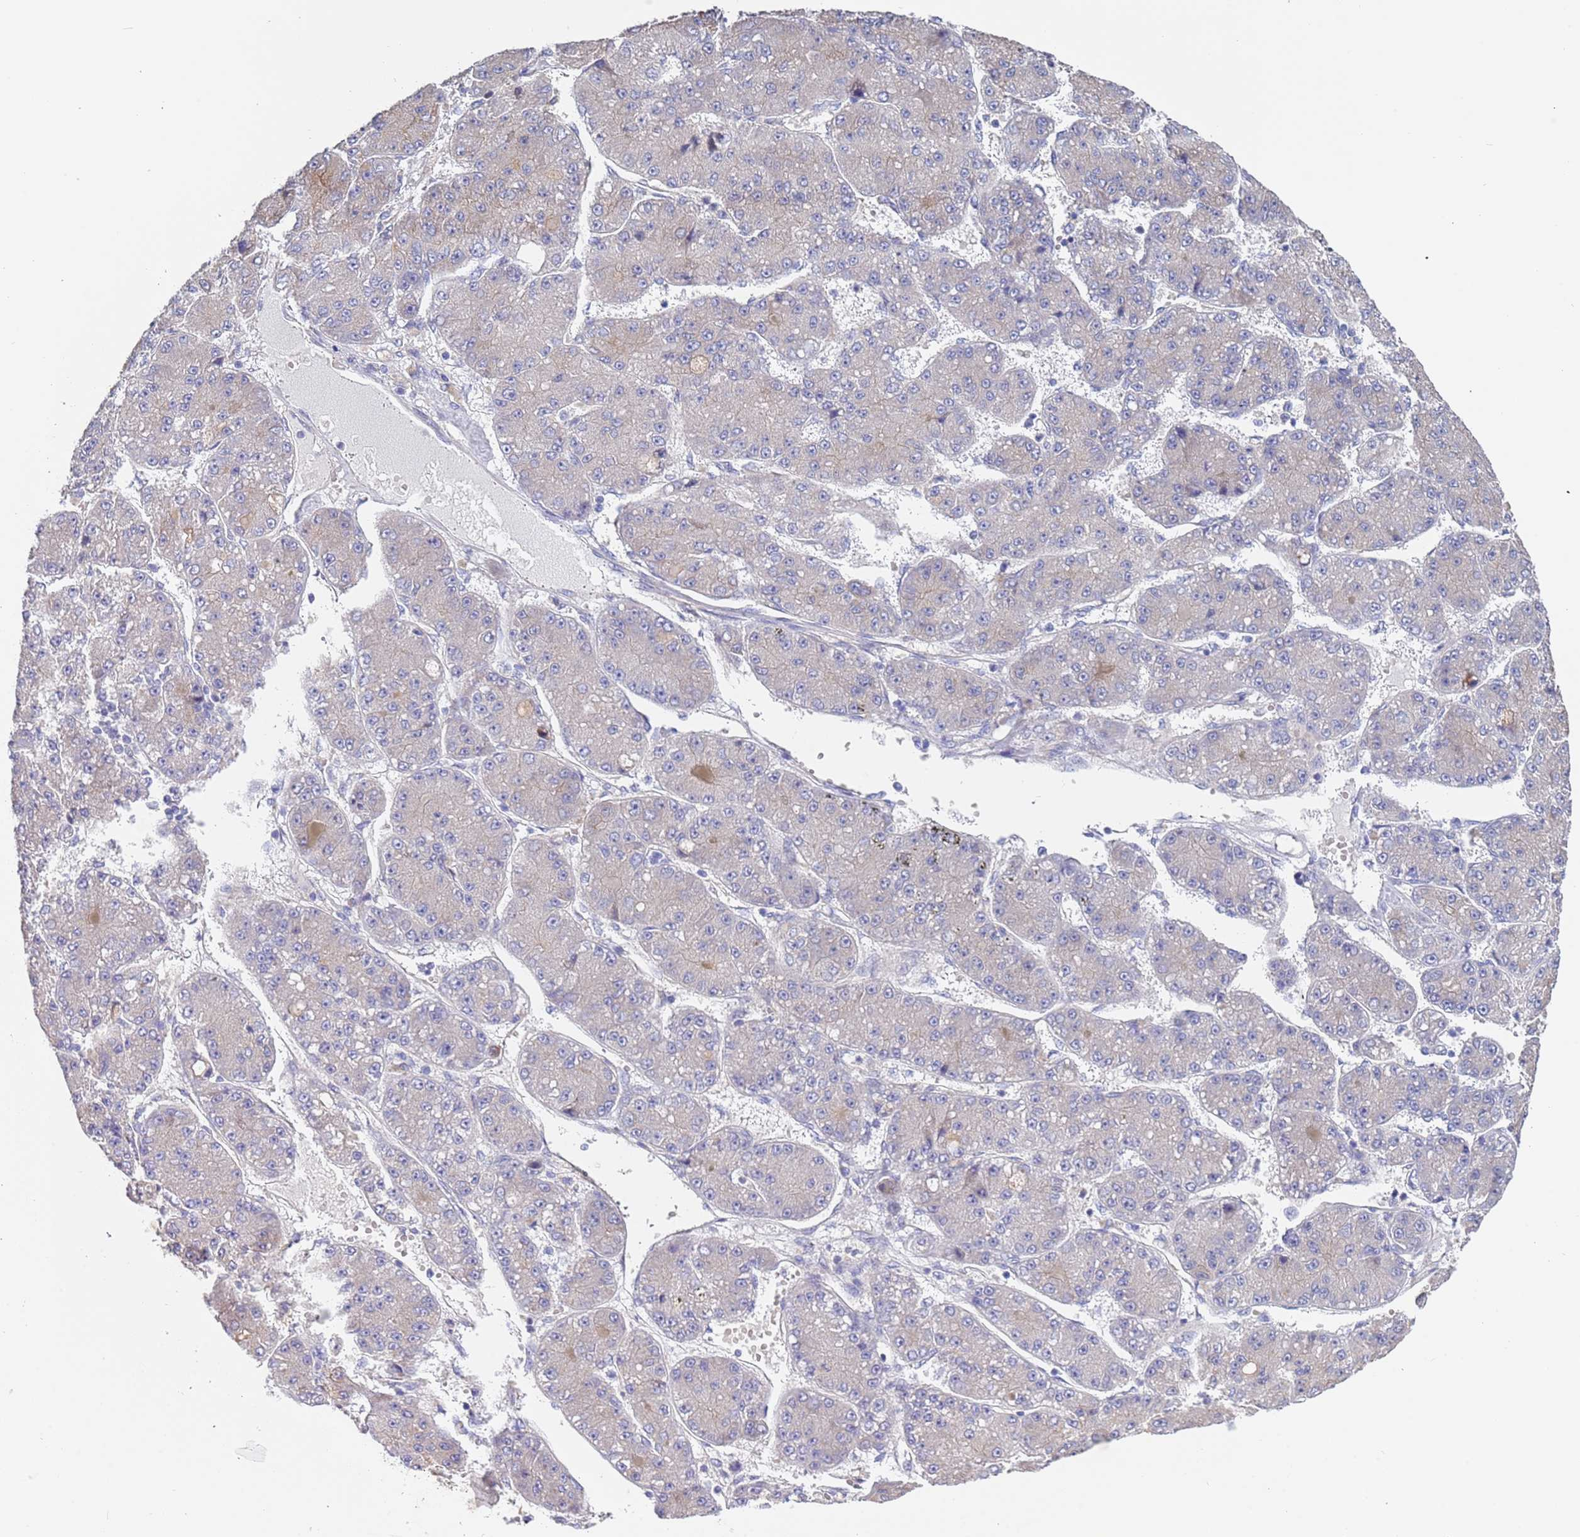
{"staining": {"intensity": "negative", "quantity": "none", "location": "none"}, "tissue": "liver cancer", "cell_type": "Tumor cells", "image_type": "cancer", "snomed": [{"axis": "morphology", "description": "Carcinoma, Hepatocellular, NOS"}, {"axis": "topography", "description": "Liver"}], "caption": "This is an immunohistochemistry (IHC) histopathology image of liver cancer (hepatocellular carcinoma). There is no expression in tumor cells.", "gene": "LAMB4", "patient": {"sex": "male", "age": 67}}